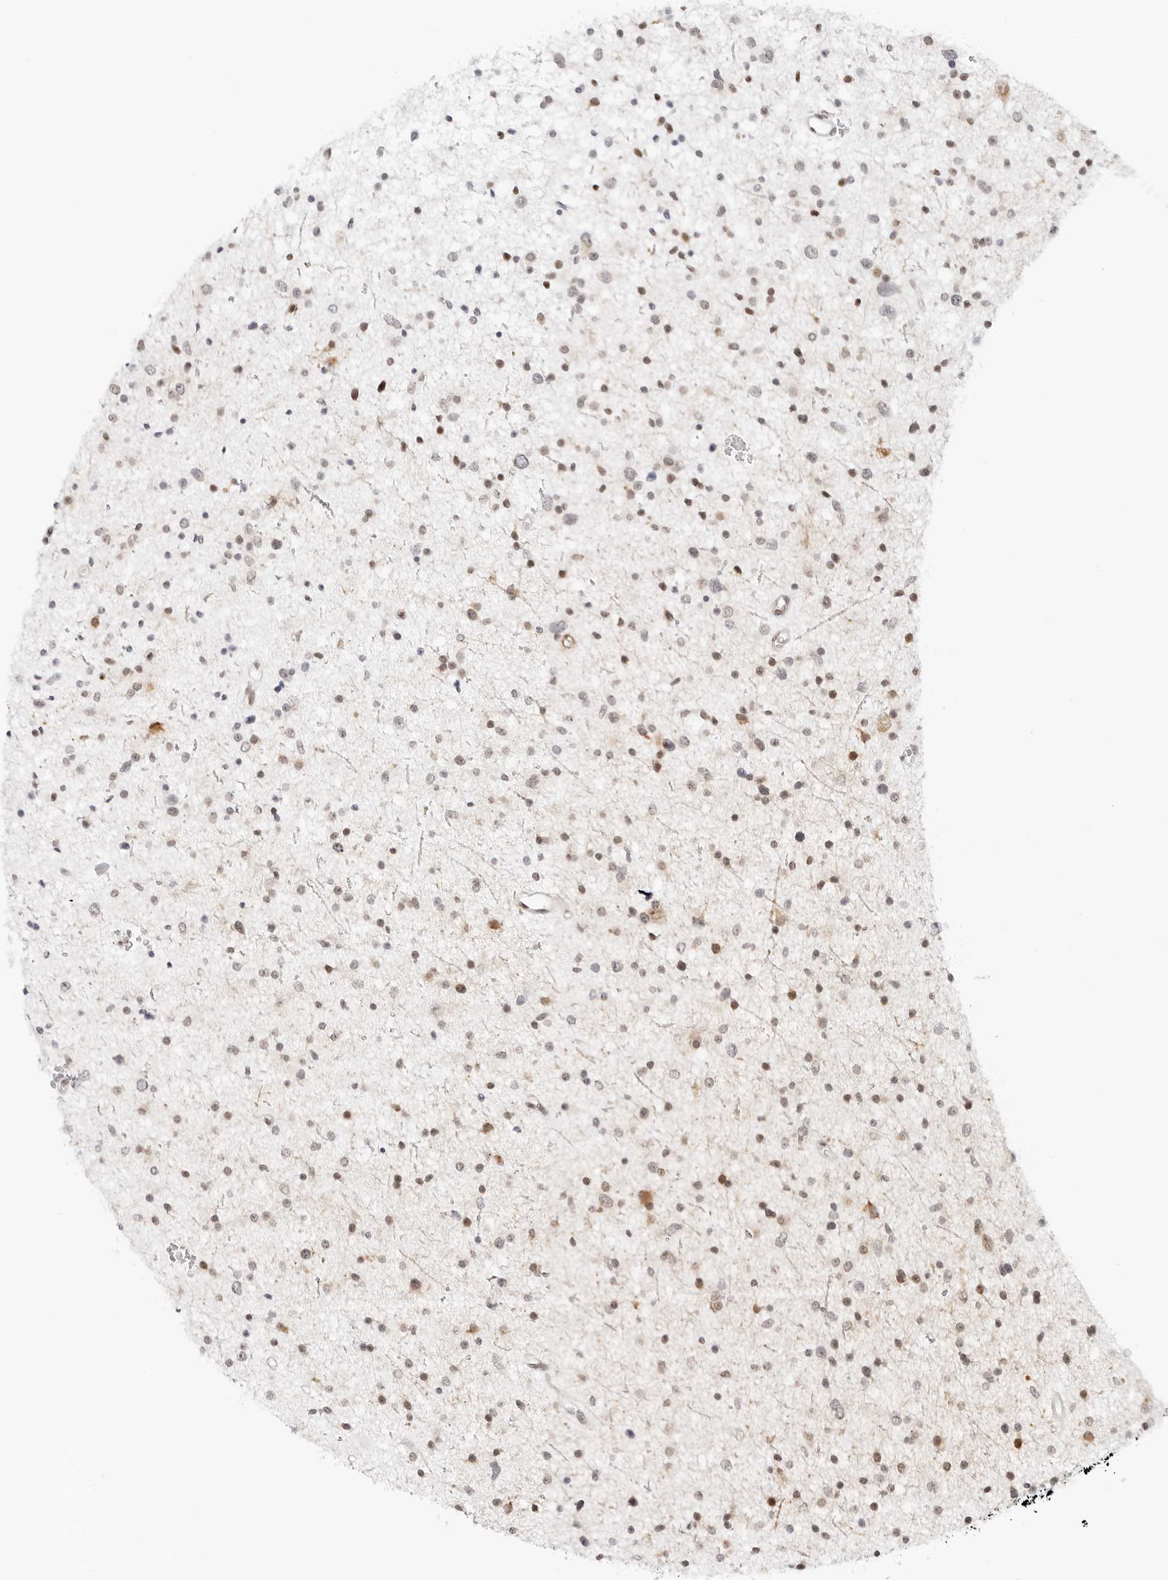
{"staining": {"intensity": "moderate", "quantity": ">75%", "location": "nuclear"}, "tissue": "glioma", "cell_type": "Tumor cells", "image_type": "cancer", "snomed": [{"axis": "morphology", "description": "Glioma, malignant, Low grade"}, {"axis": "topography", "description": "Brain"}], "caption": "Immunohistochemistry (IHC) image of human malignant glioma (low-grade) stained for a protein (brown), which shows medium levels of moderate nuclear staining in approximately >75% of tumor cells.", "gene": "HIPK3", "patient": {"sex": "female", "age": 37}}